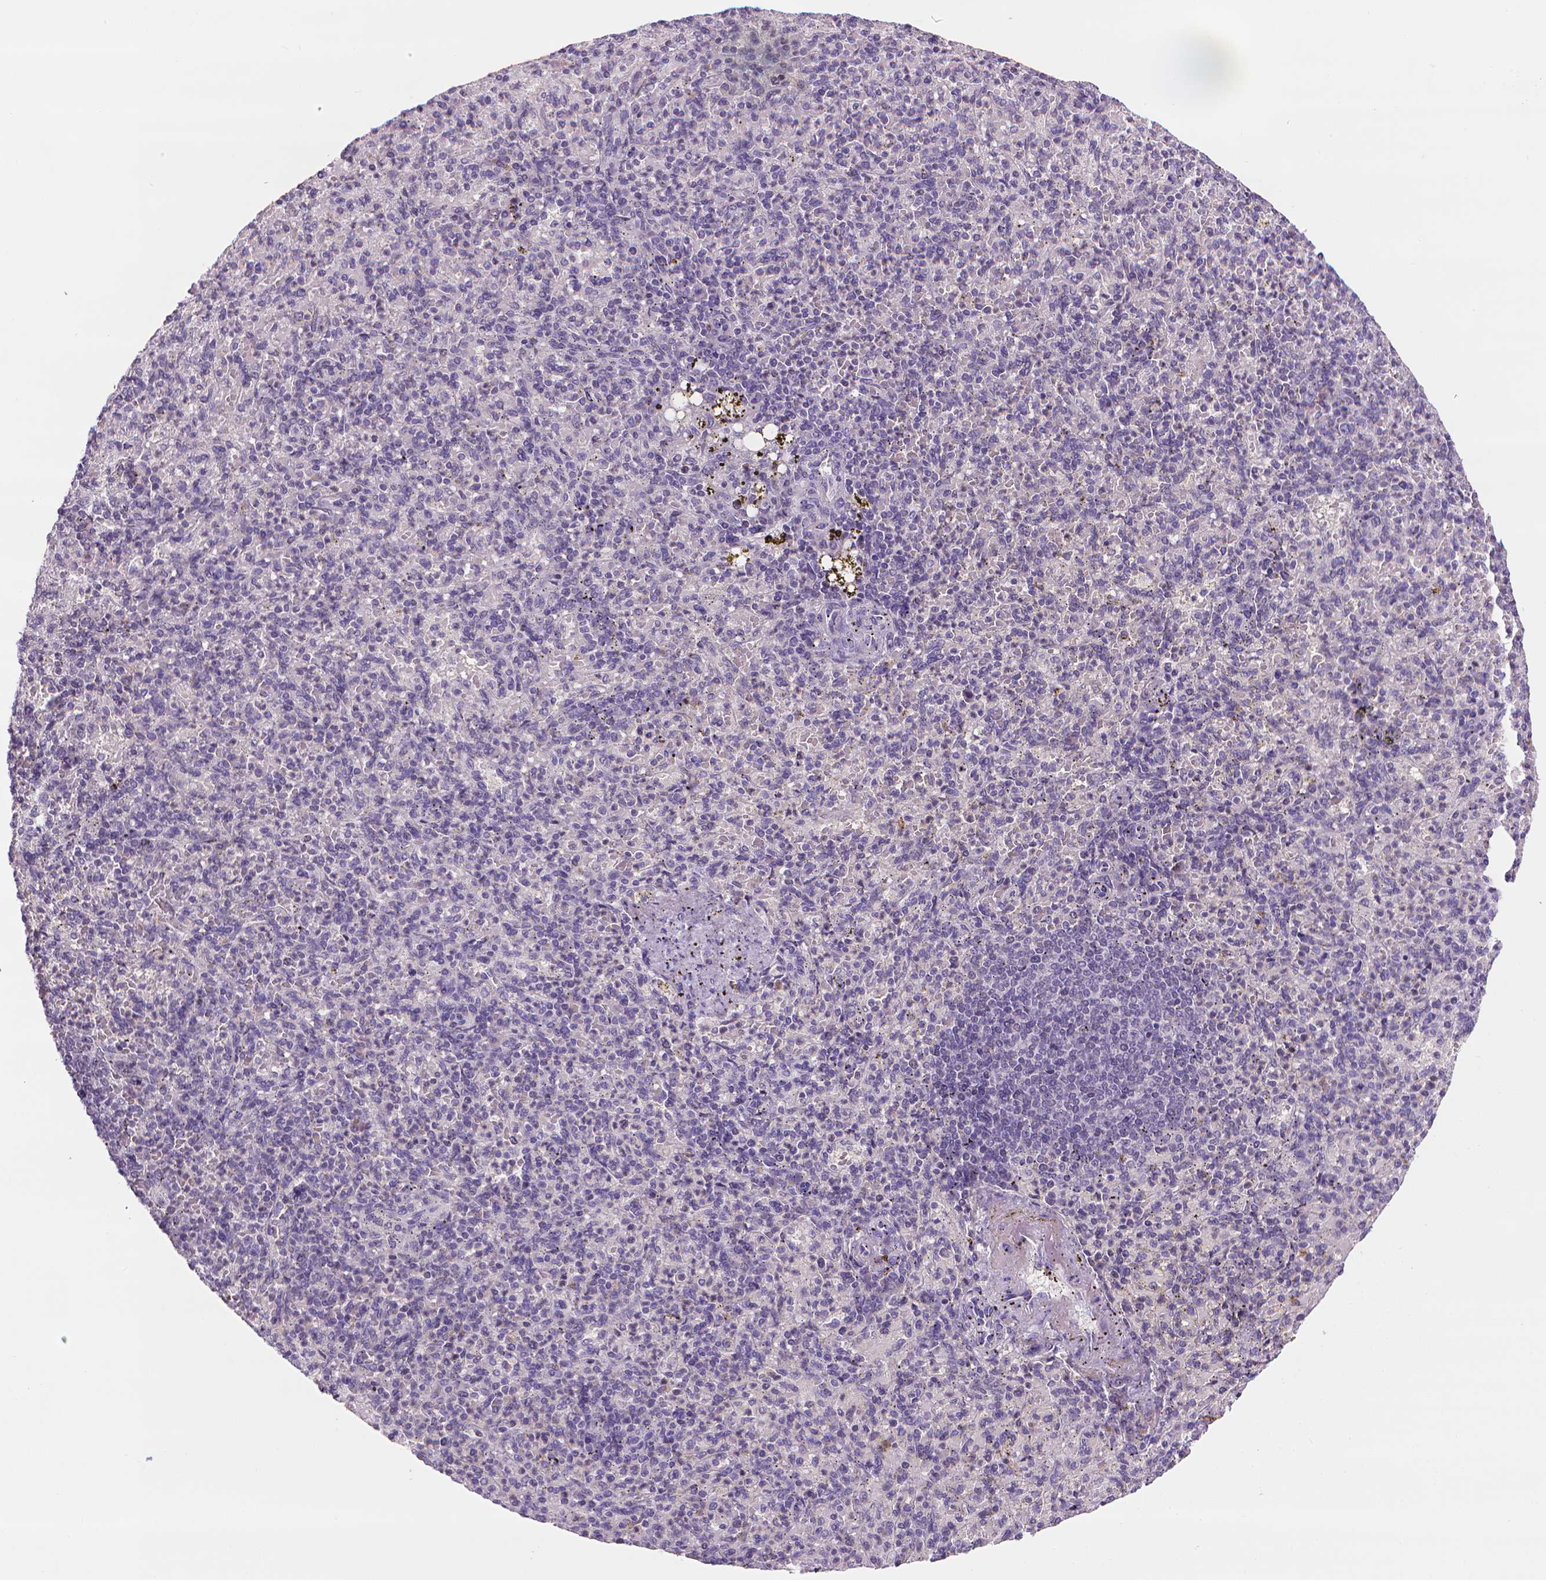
{"staining": {"intensity": "negative", "quantity": "none", "location": "none"}, "tissue": "spleen", "cell_type": "Cells in red pulp", "image_type": "normal", "snomed": [{"axis": "morphology", "description": "Normal tissue, NOS"}, {"axis": "topography", "description": "Spleen"}], "caption": "Immunohistochemistry (IHC) image of unremarkable spleen stained for a protein (brown), which demonstrates no positivity in cells in red pulp.", "gene": "NCAN", "patient": {"sex": "female", "age": 74}}